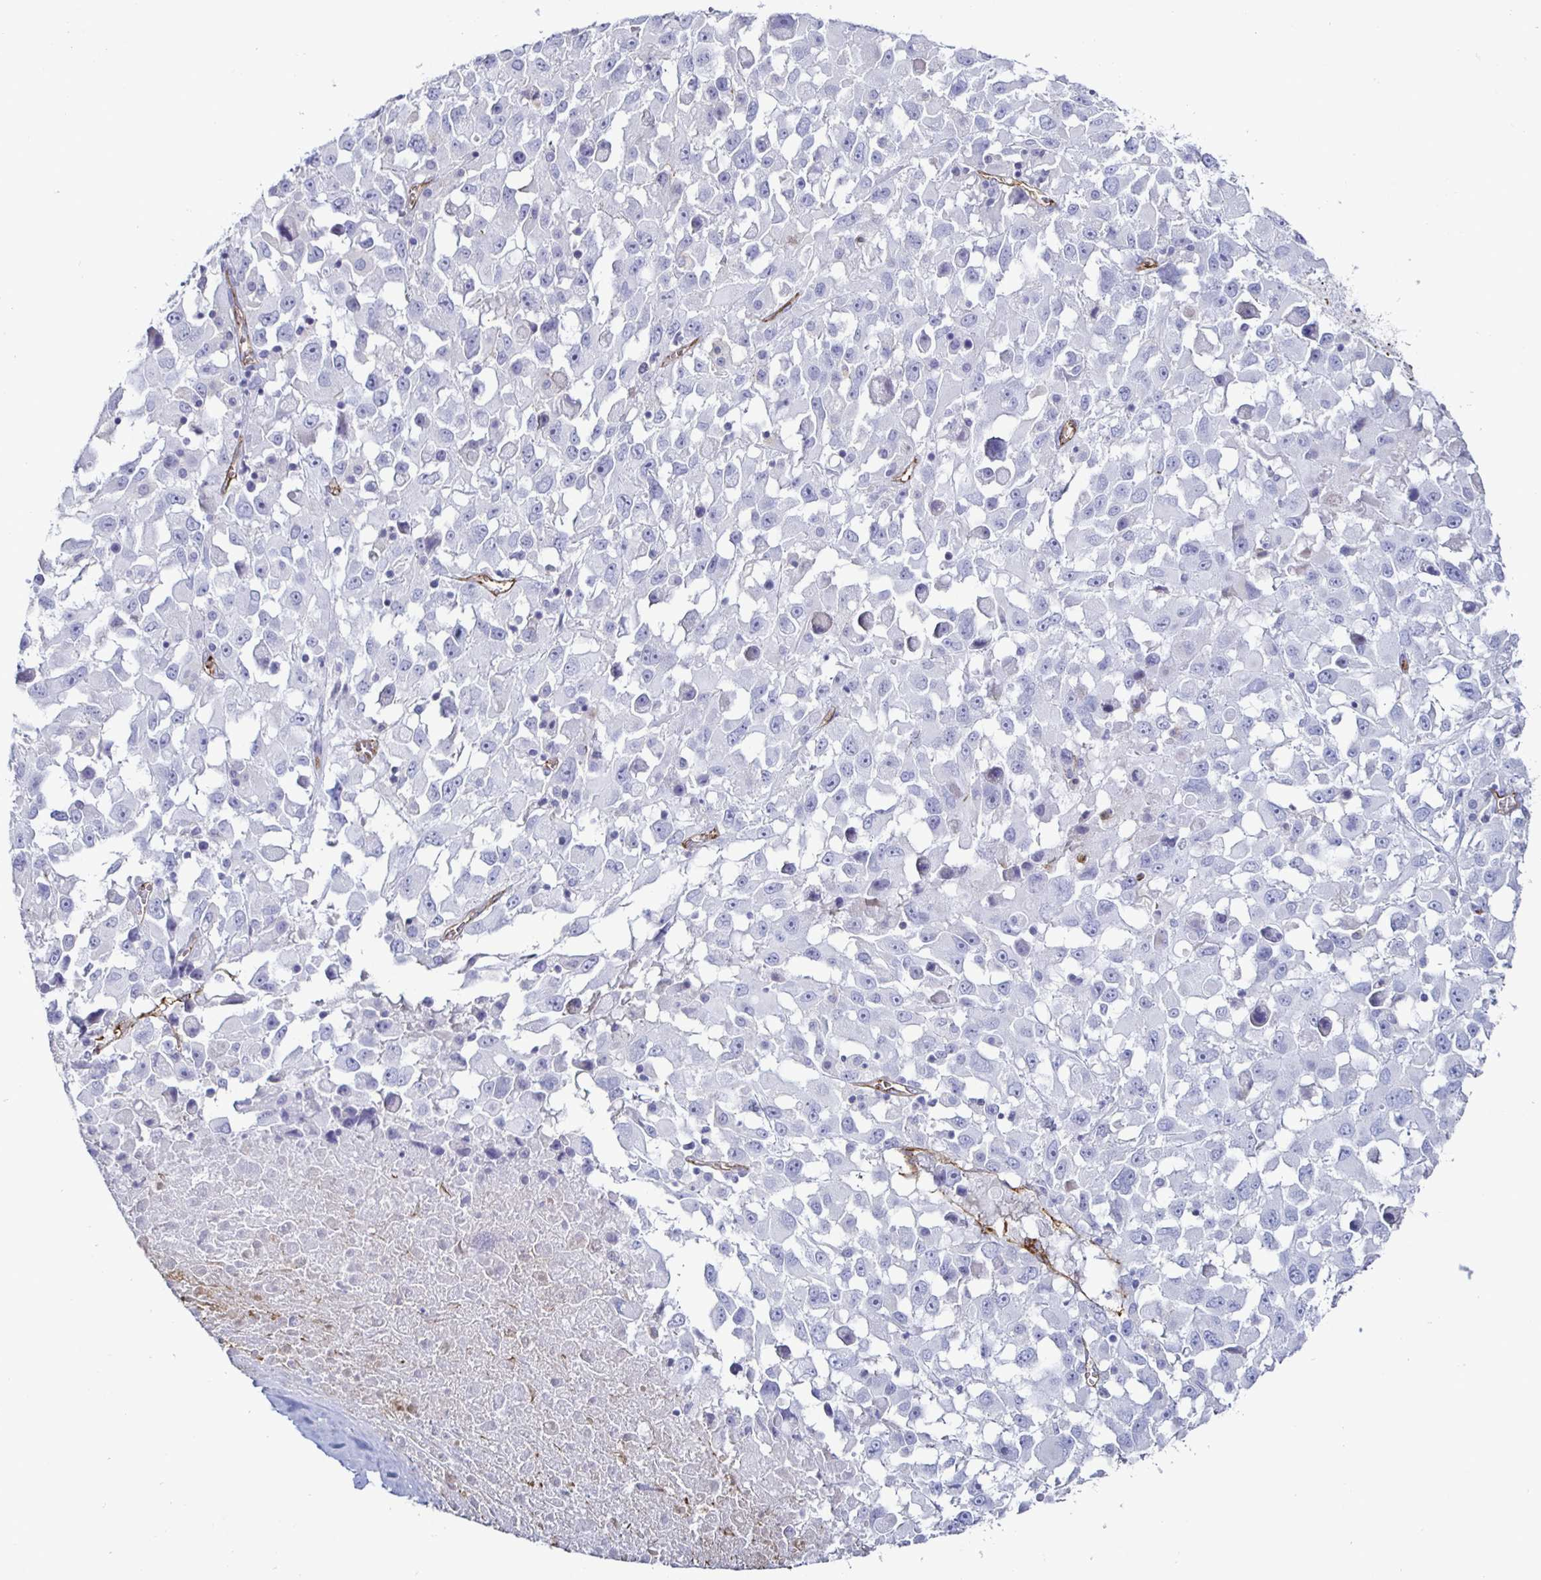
{"staining": {"intensity": "negative", "quantity": "none", "location": "none"}, "tissue": "melanoma", "cell_type": "Tumor cells", "image_type": "cancer", "snomed": [{"axis": "morphology", "description": "Malignant melanoma, Metastatic site"}, {"axis": "topography", "description": "Soft tissue"}], "caption": "High power microscopy micrograph of an immunohistochemistry micrograph of malignant melanoma (metastatic site), revealing no significant staining in tumor cells.", "gene": "ACSBG2", "patient": {"sex": "male", "age": 50}}